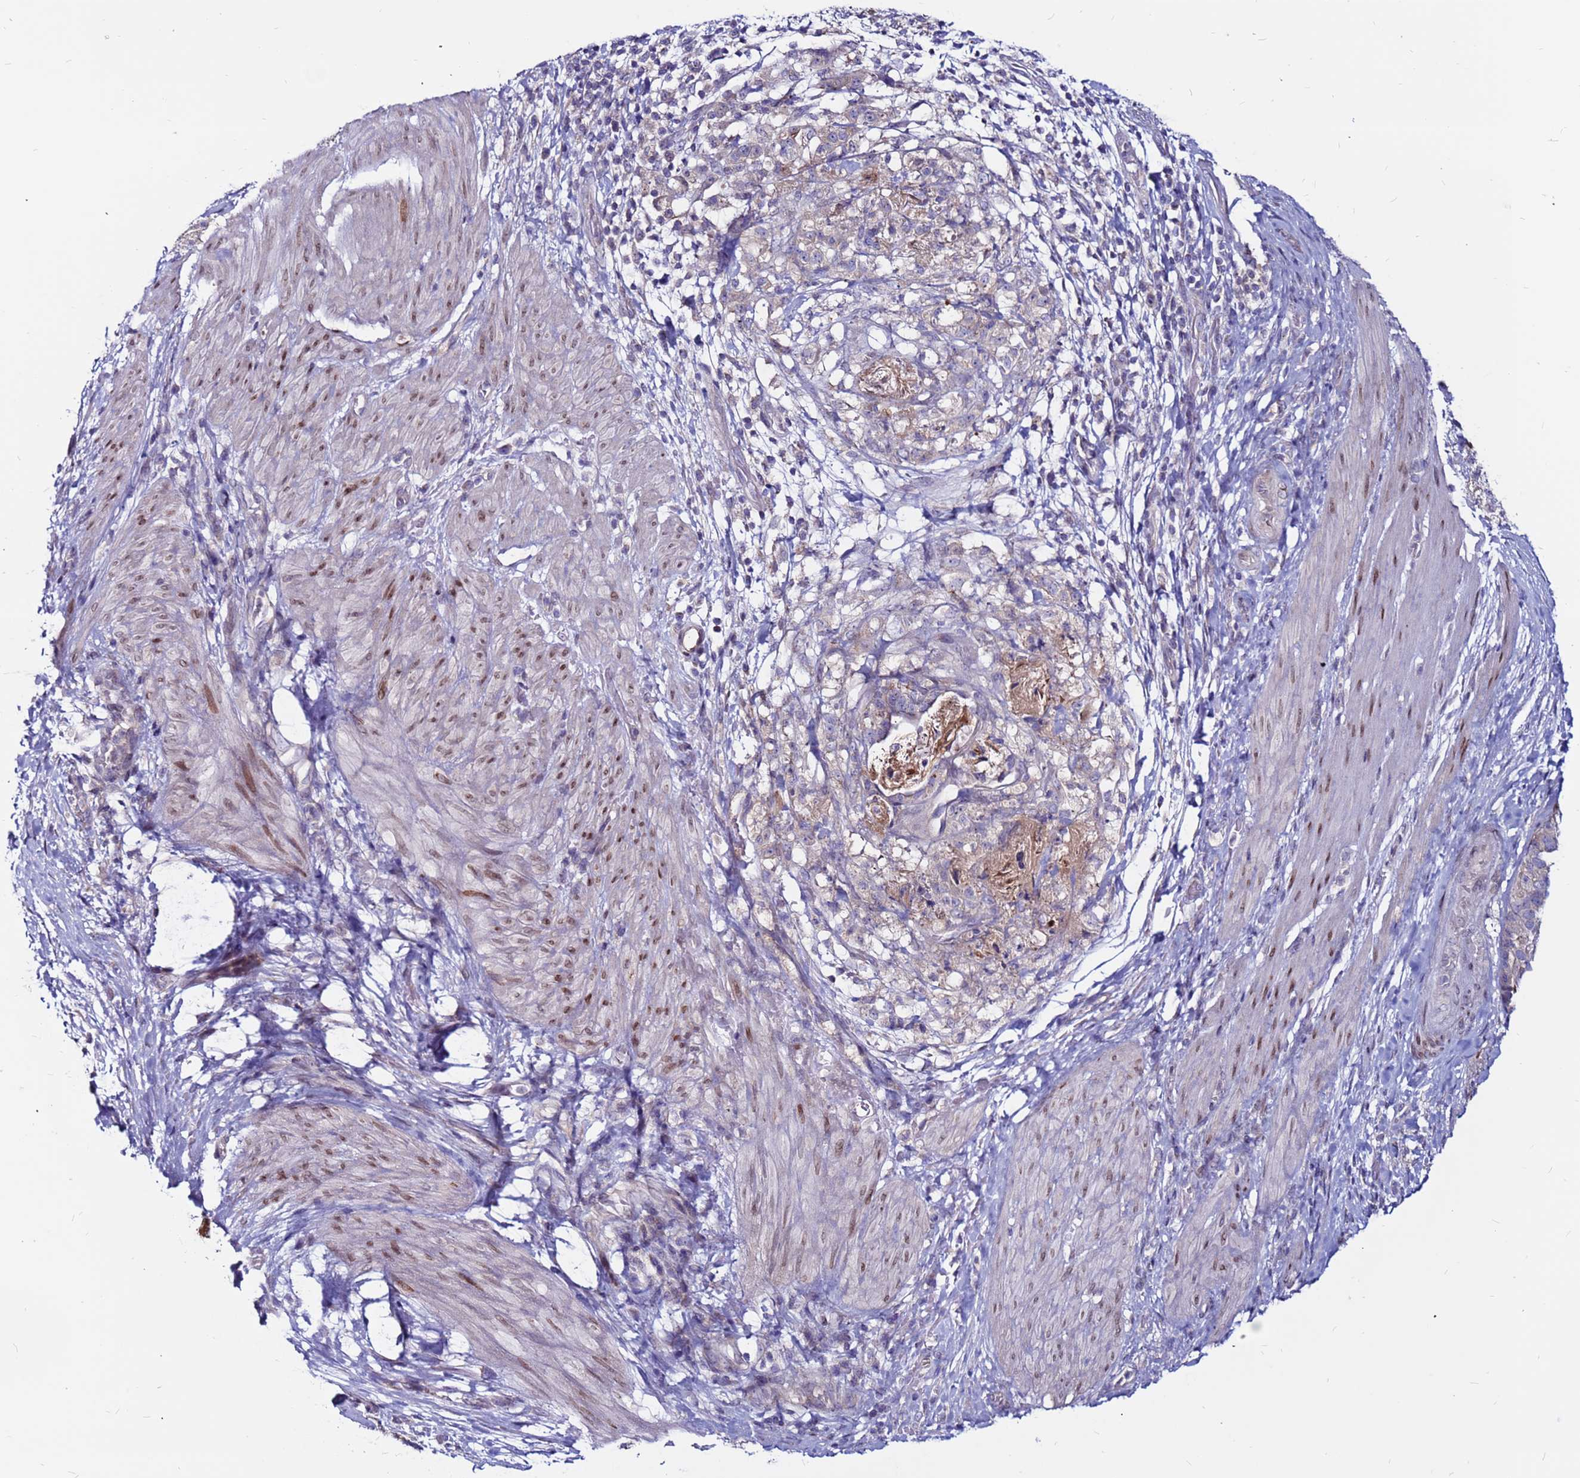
{"staining": {"intensity": "negative", "quantity": "none", "location": "none"}, "tissue": "stomach cancer", "cell_type": "Tumor cells", "image_type": "cancer", "snomed": [{"axis": "morphology", "description": "Adenocarcinoma, NOS"}, {"axis": "topography", "description": "Stomach"}], "caption": "Tumor cells are negative for protein expression in human stomach cancer.", "gene": "CCDC71", "patient": {"sex": "male", "age": 48}}